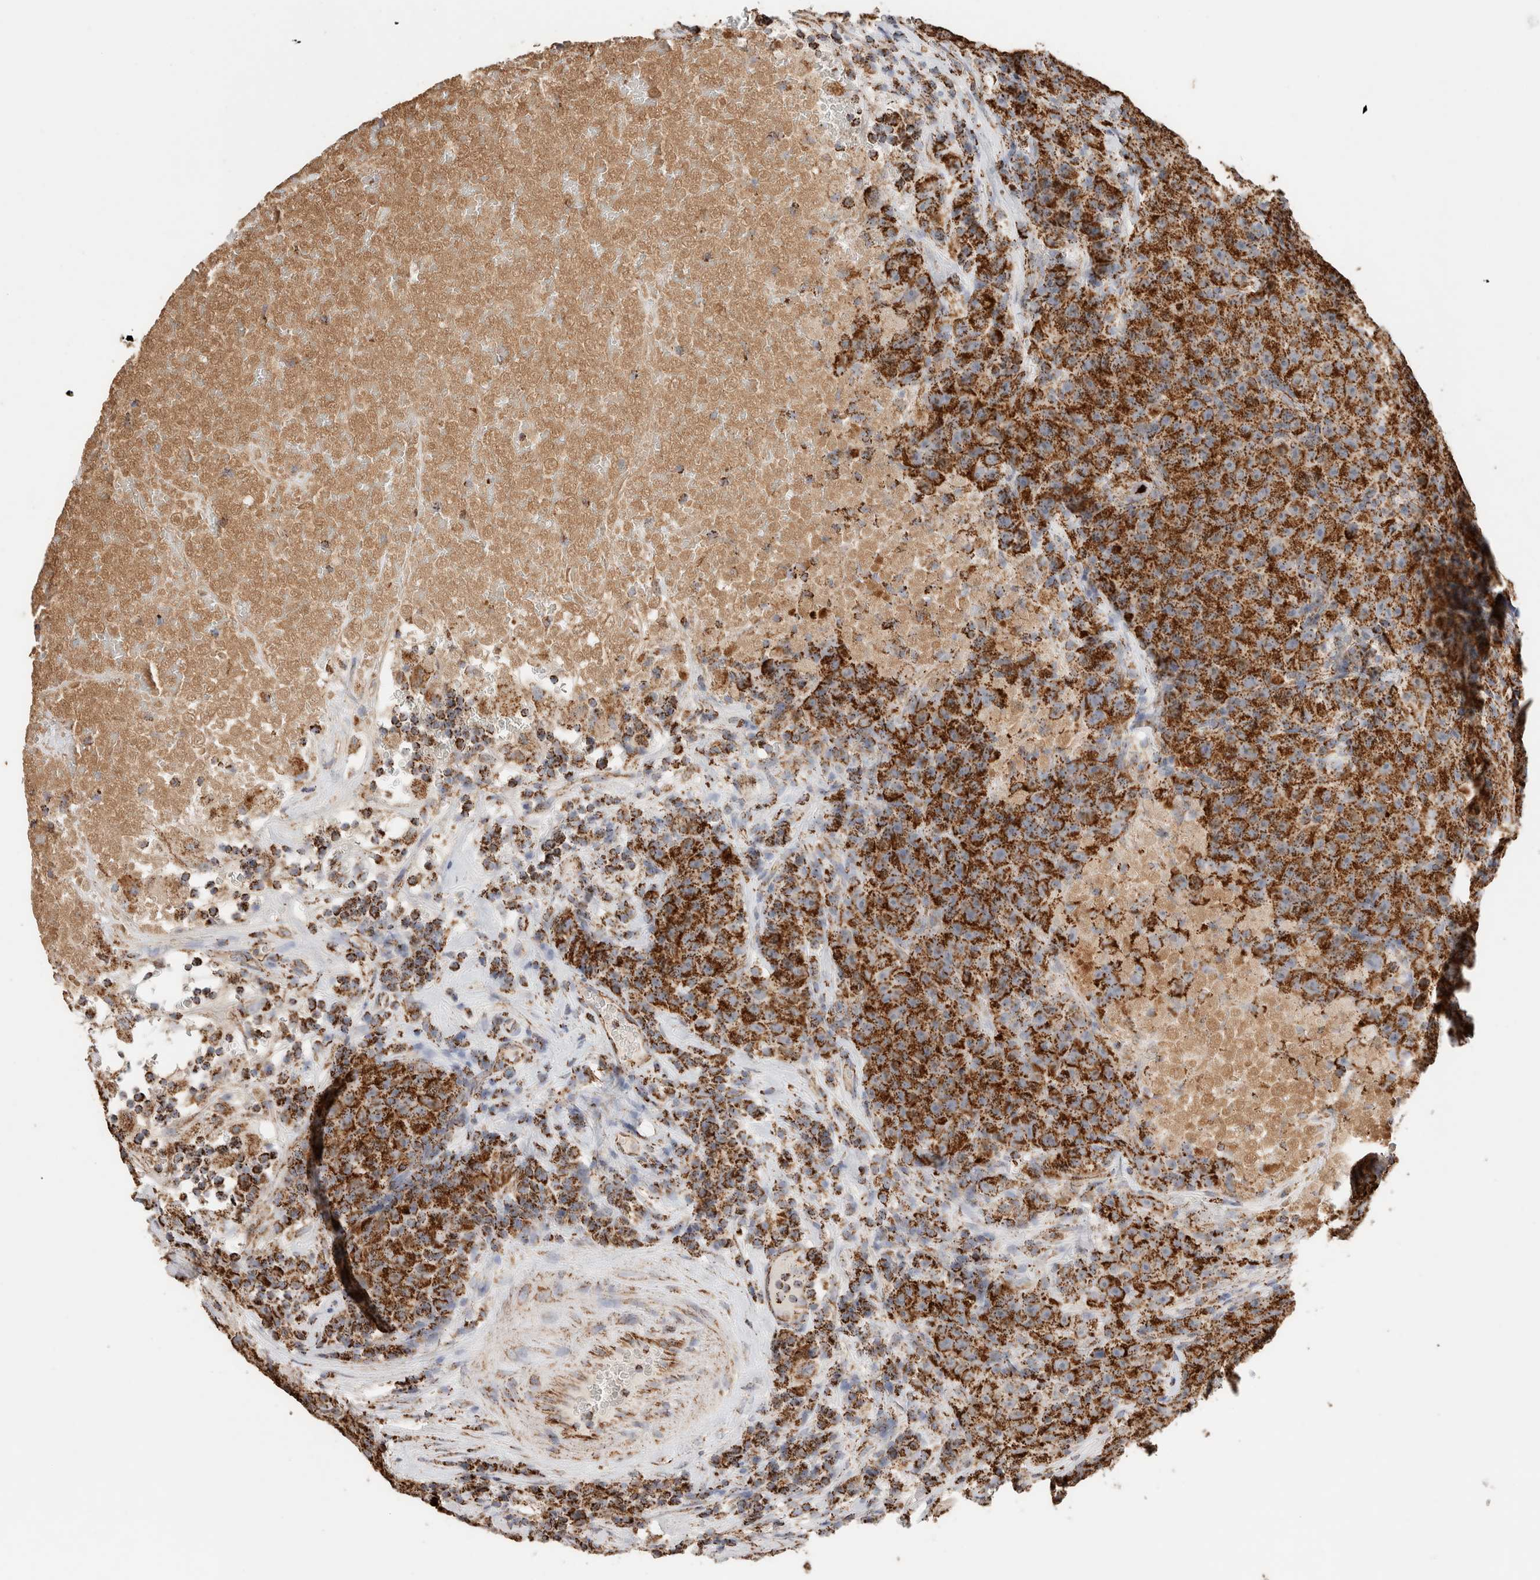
{"staining": {"intensity": "strong", "quantity": ">75%", "location": "cytoplasmic/membranous"}, "tissue": "testis cancer", "cell_type": "Tumor cells", "image_type": "cancer", "snomed": [{"axis": "morphology", "description": "Seminoma, NOS"}, {"axis": "topography", "description": "Testis"}], "caption": "Tumor cells demonstrate high levels of strong cytoplasmic/membranous expression in approximately >75% of cells in human seminoma (testis).", "gene": "C1QBP", "patient": {"sex": "male", "age": 22}}